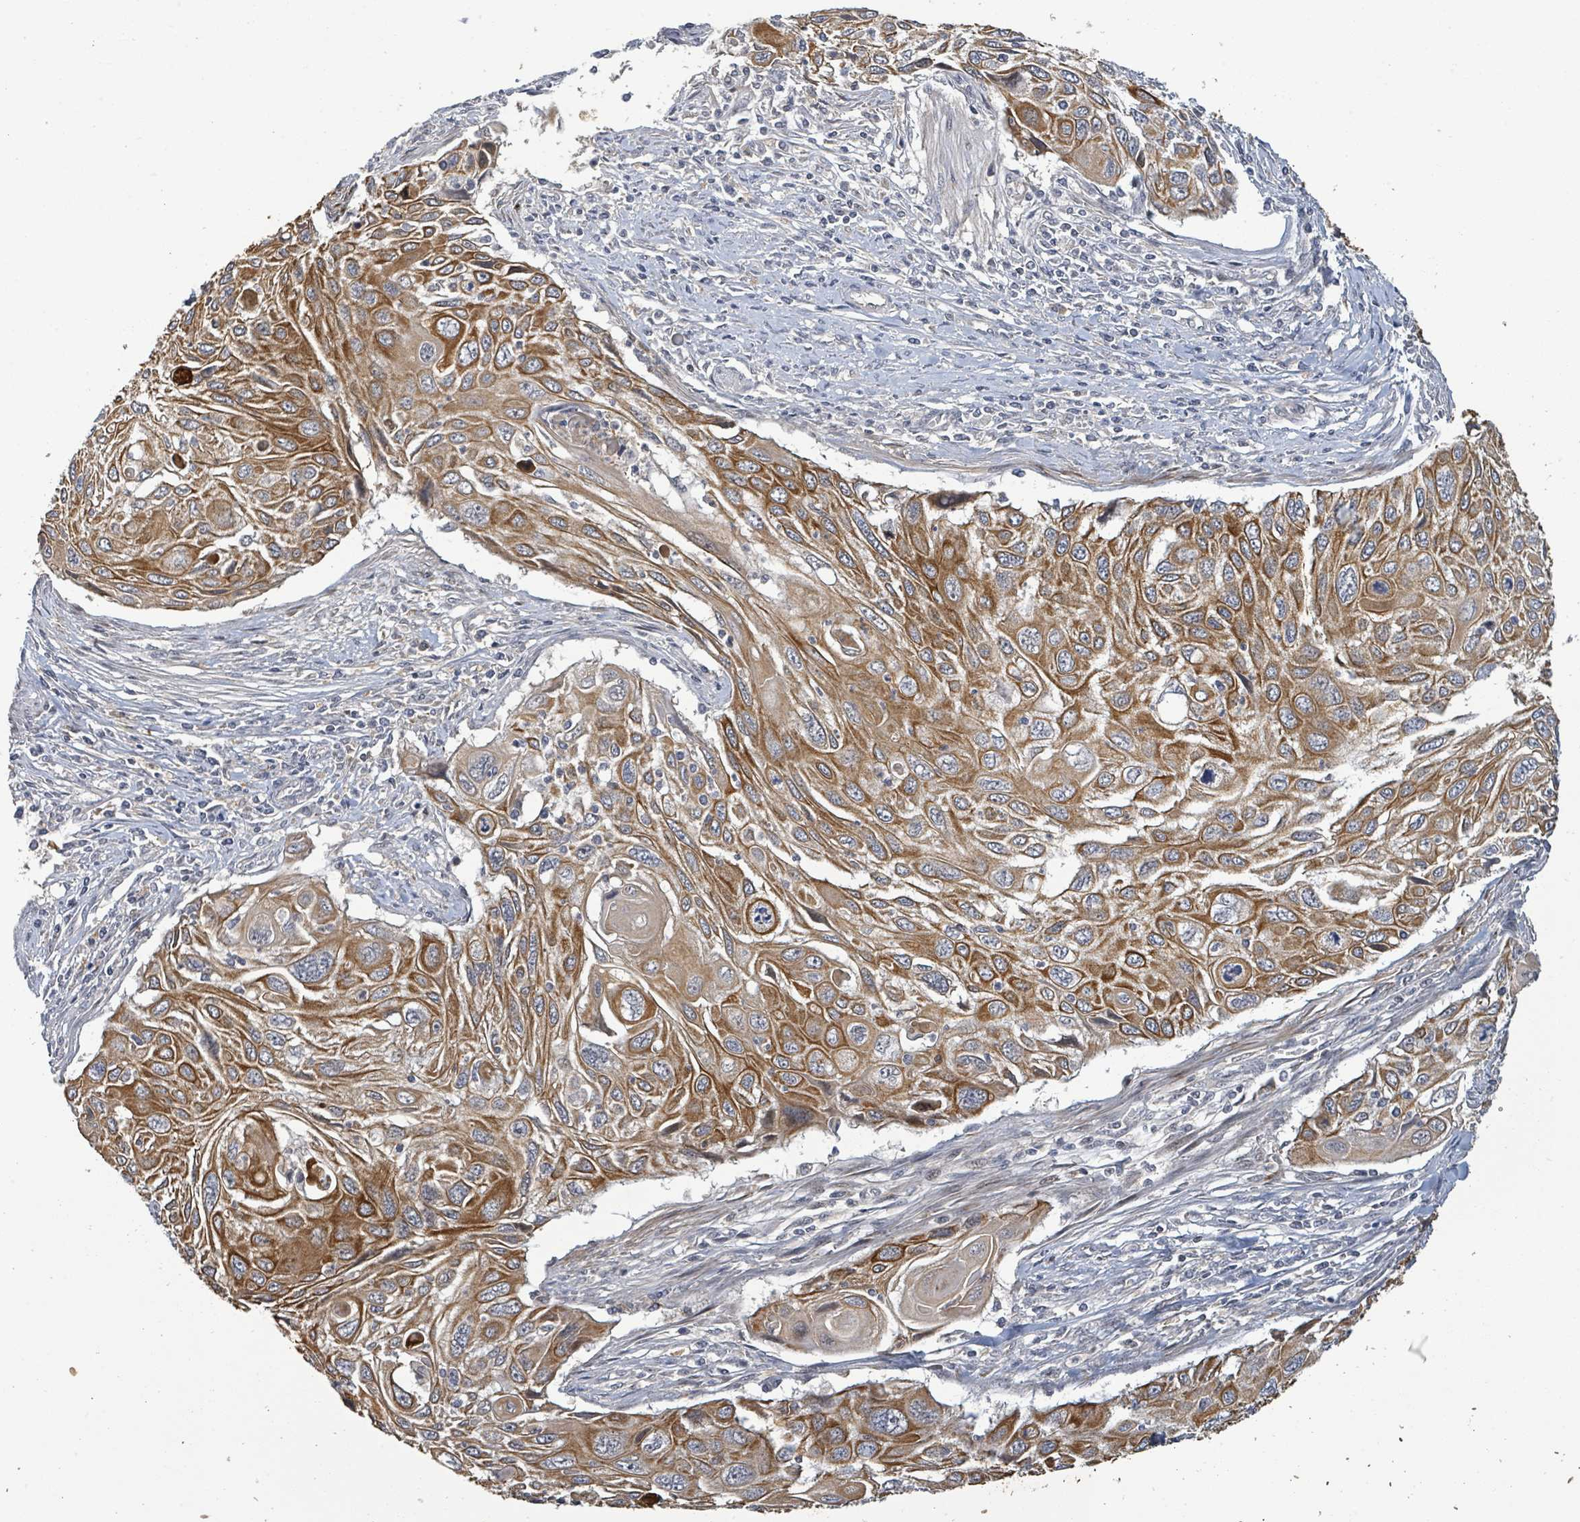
{"staining": {"intensity": "strong", "quantity": ">75%", "location": "cytoplasmic/membranous"}, "tissue": "cervical cancer", "cell_type": "Tumor cells", "image_type": "cancer", "snomed": [{"axis": "morphology", "description": "Squamous cell carcinoma, NOS"}, {"axis": "topography", "description": "Cervix"}], "caption": "IHC of human cervical cancer (squamous cell carcinoma) exhibits high levels of strong cytoplasmic/membranous expression in about >75% of tumor cells.", "gene": "ITGA11", "patient": {"sex": "female", "age": 70}}